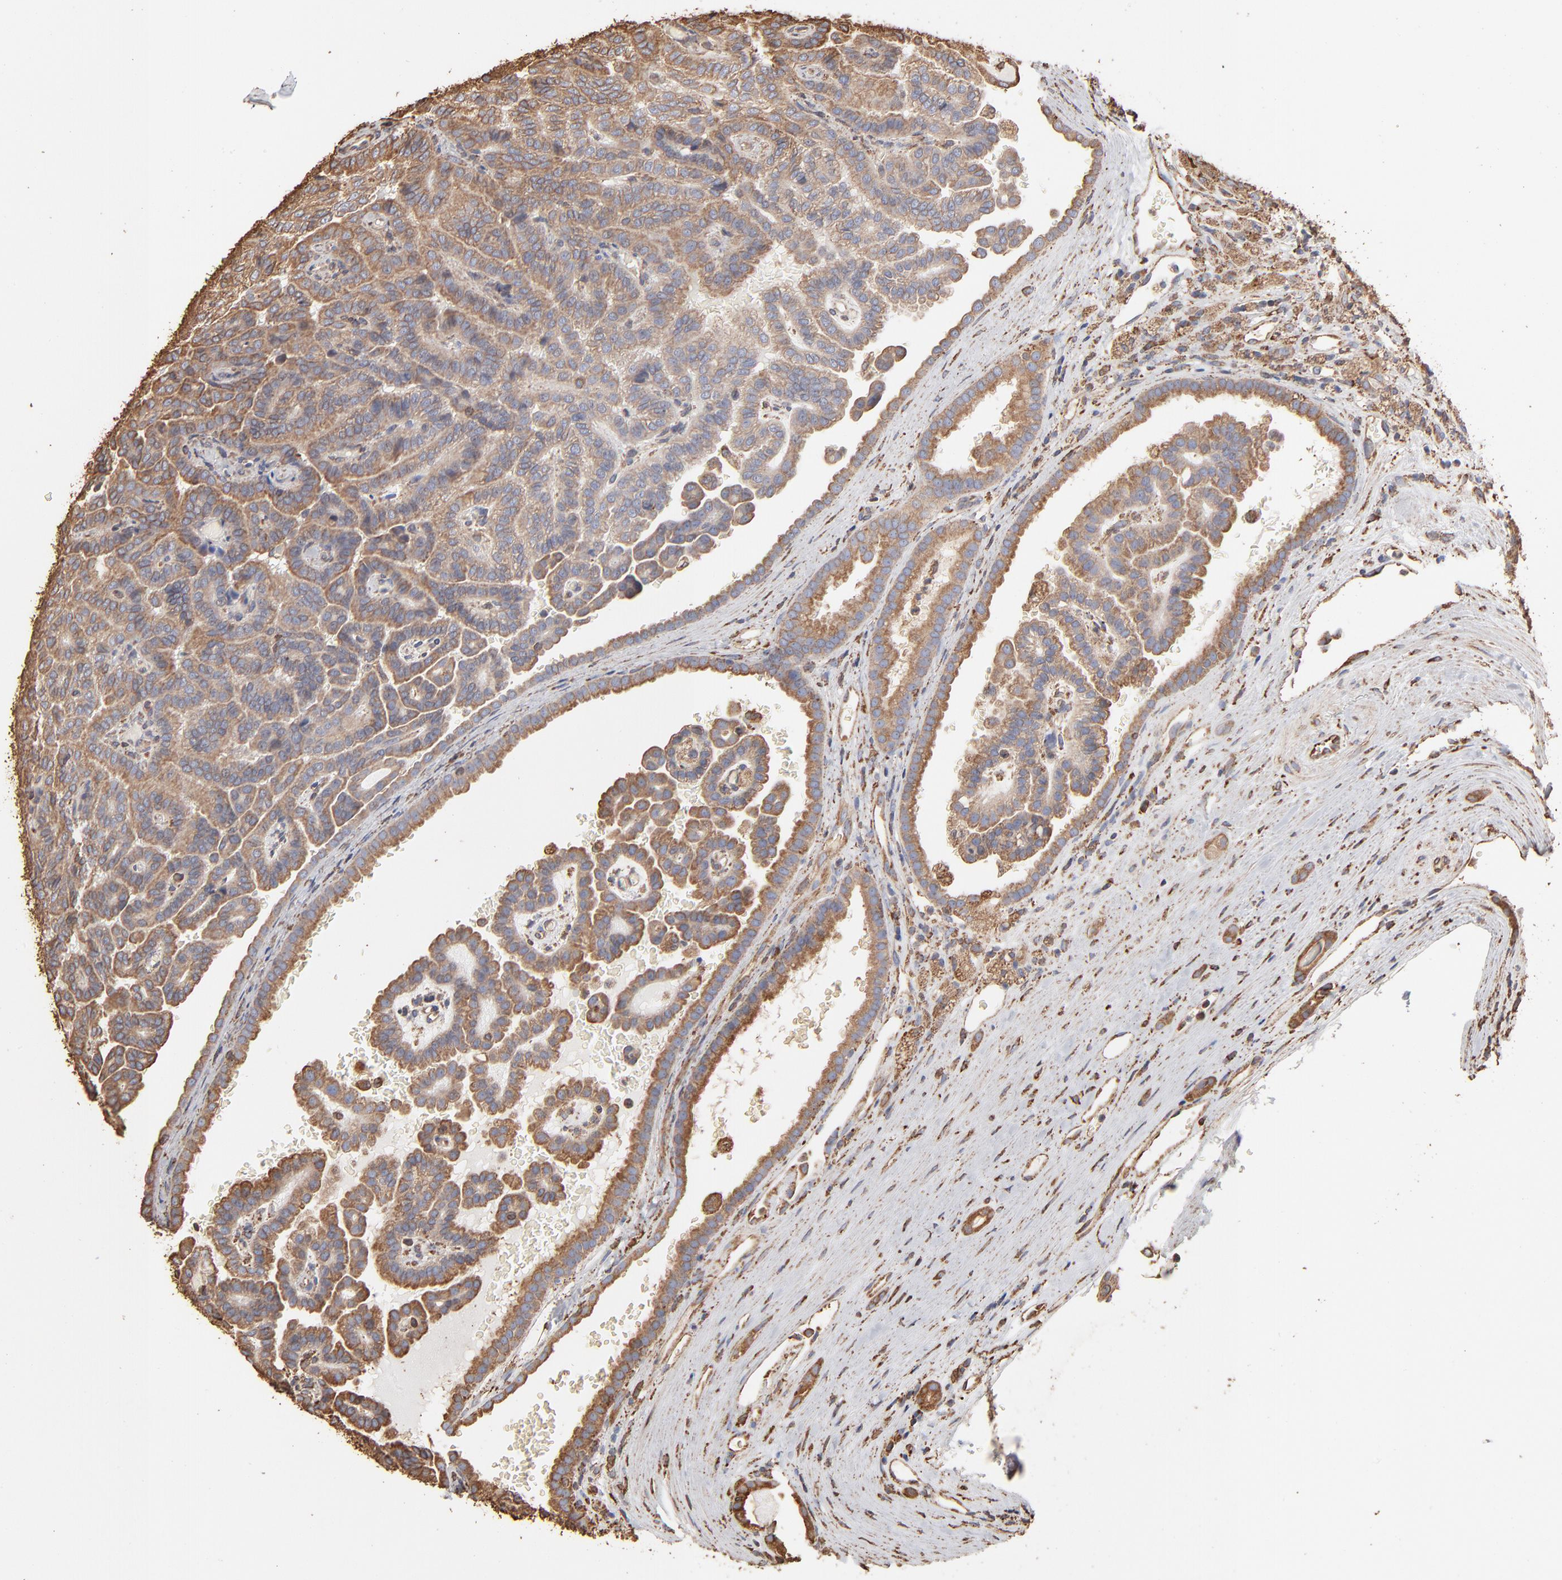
{"staining": {"intensity": "moderate", "quantity": ">75%", "location": "cytoplasmic/membranous"}, "tissue": "renal cancer", "cell_type": "Tumor cells", "image_type": "cancer", "snomed": [{"axis": "morphology", "description": "Adenocarcinoma, NOS"}, {"axis": "topography", "description": "Kidney"}], "caption": "Immunohistochemical staining of human renal cancer demonstrates medium levels of moderate cytoplasmic/membranous protein expression in approximately >75% of tumor cells.", "gene": "PDIA3", "patient": {"sex": "male", "age": 61}}